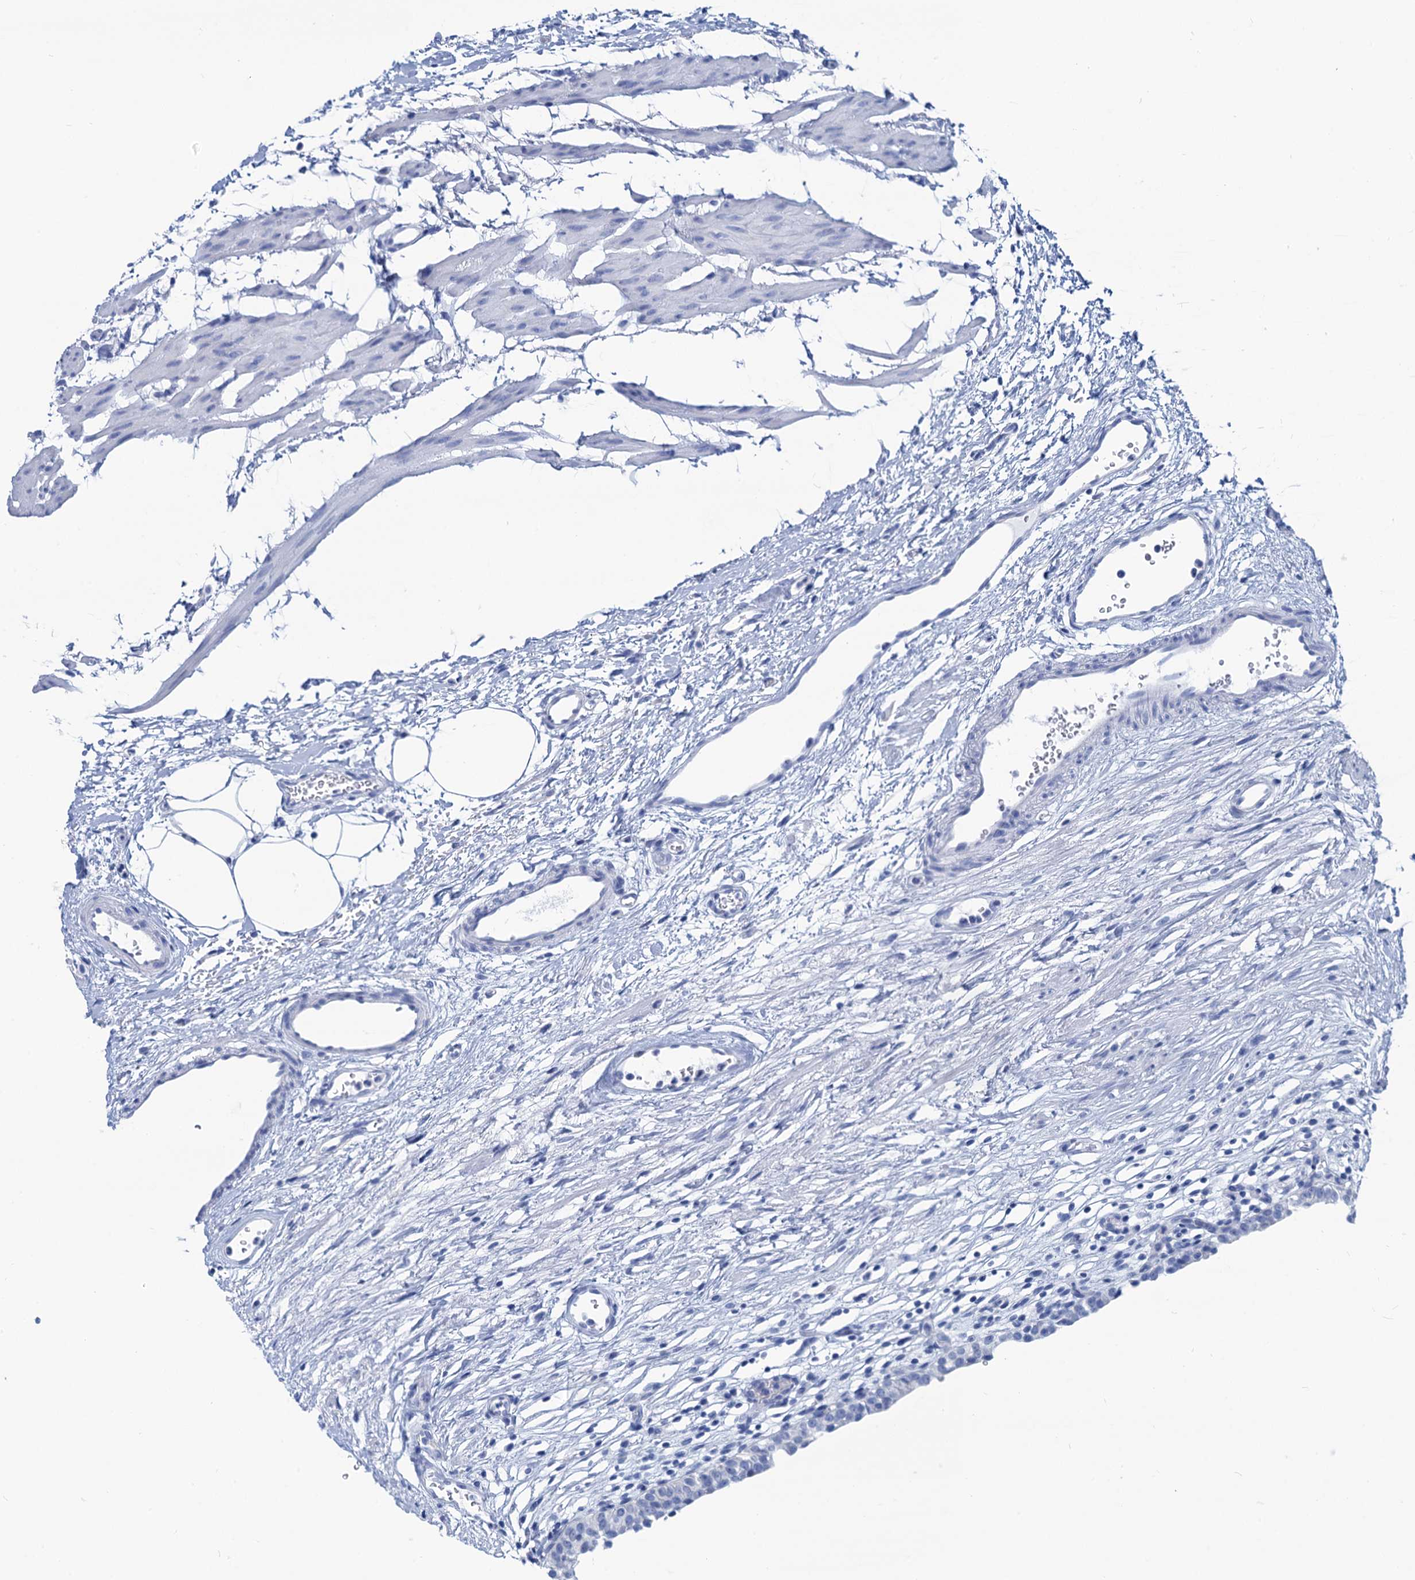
{"staining": {"intensity": "negative", "quantity": "none", "location": "none"}, "tissue": "urinary bladder", "cell_type": "Urothelial cells", "image_type": "normal", "snomed": [{"axis": "morphology", "description": "Normal tissue, NOS"}, {"axis": "morphology", "description": "Urothelial carcinoma, High grade"}, {"axis": "topography", "description": "Urinary bladder"}], "caption": "The photomicrograph demonstrates no significant expression in urothelial cells of urinary bladder.", "gene": "CABYR", "patient": {"sex": "female", "age": 60}}